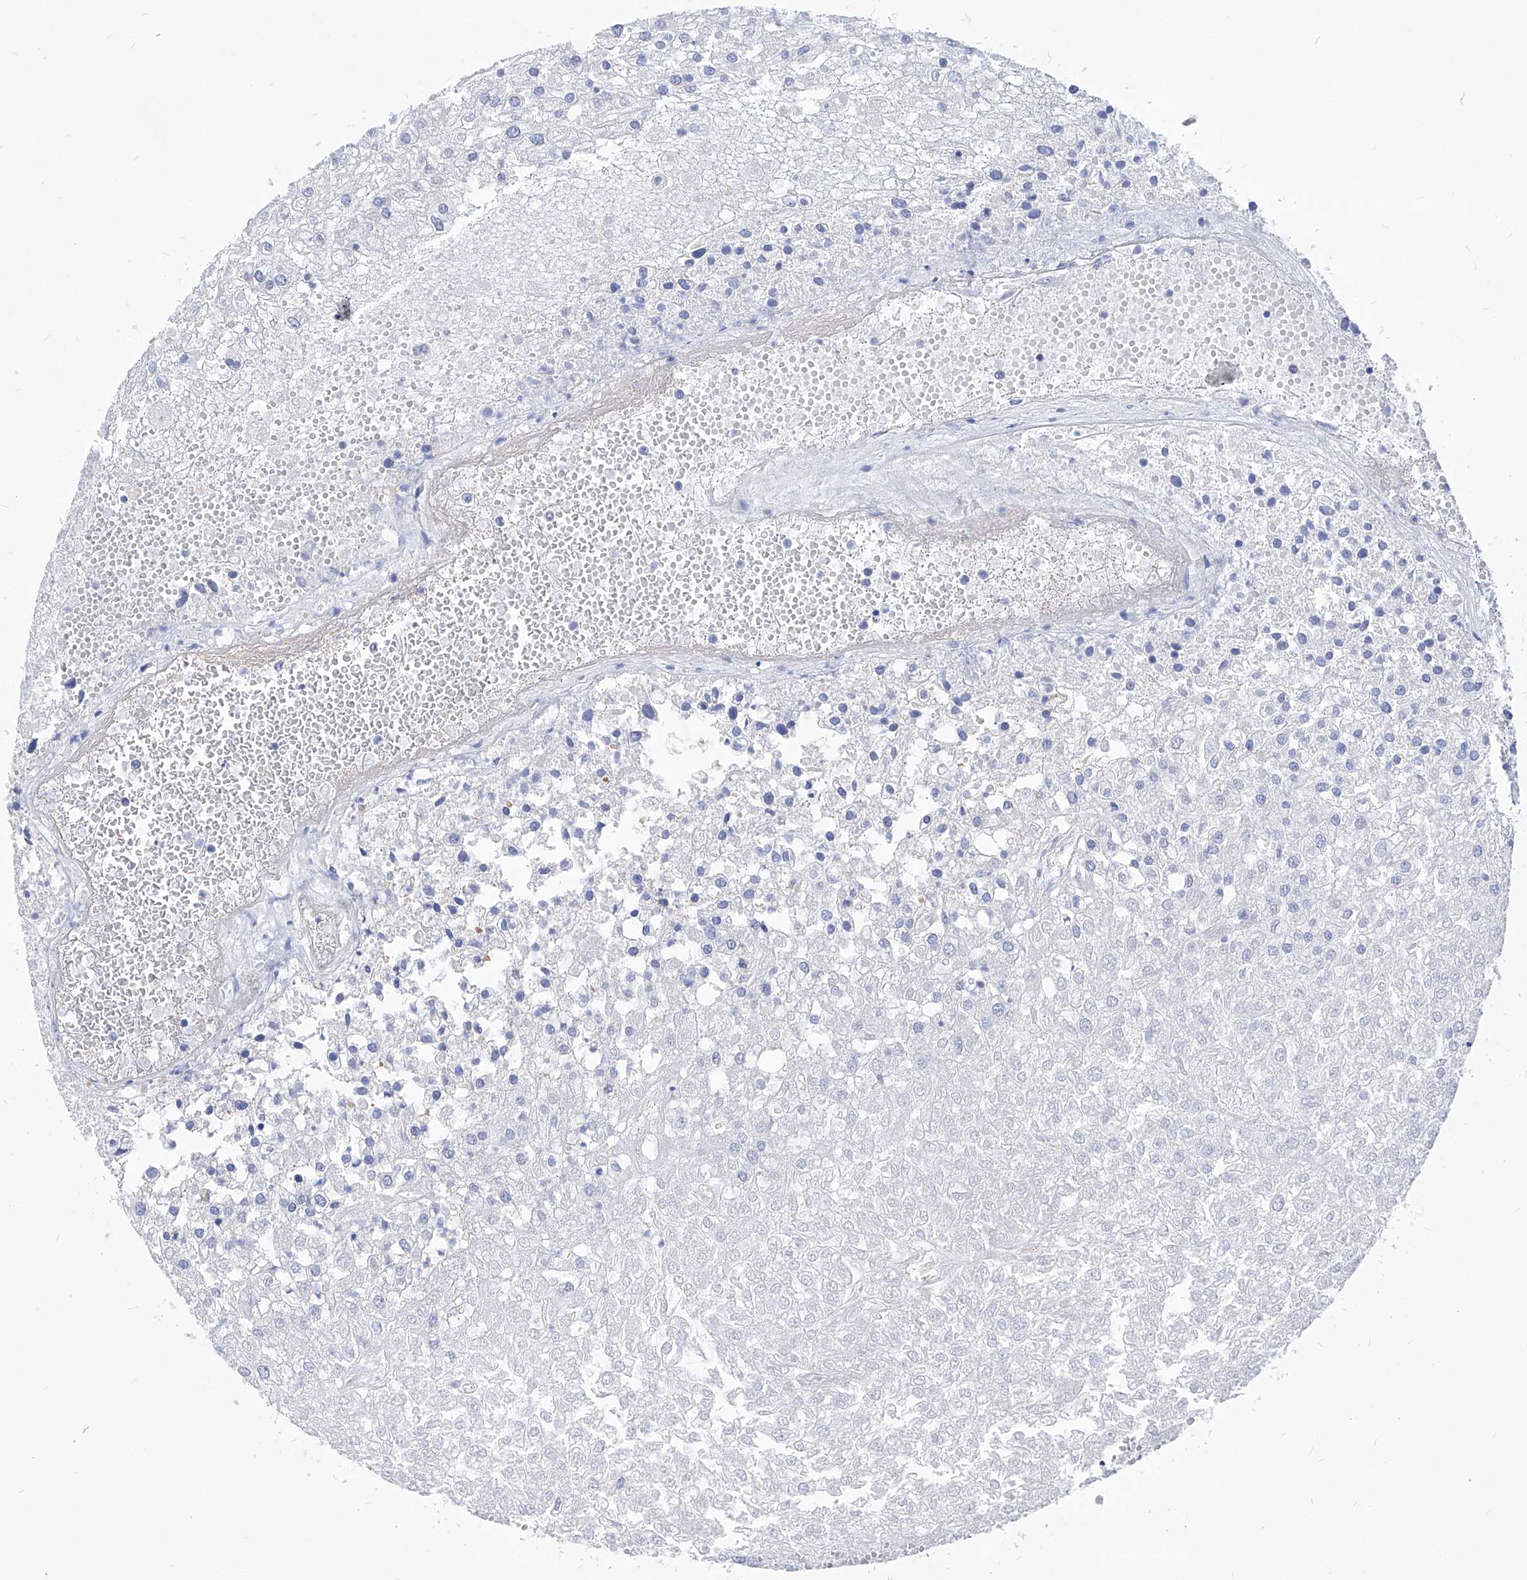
{"staining": {"intensity": "weak", "quantity": "<25%", "location": "cytoplasmic/membranous"}, "tissue": "renal cancer", "cell_type": "Tumor cells", "image_type": "cancer", "snomed": [{"axis": "morphology", "description": "Adenocarcinoma, NOS"}, {"axis": "topography", "description": "Kidney"}], "caption": "Renal cancer stained for a protein using immunohistochemistry (IHC) reveals no expression tumor cells.", "gene": "XPNPEP1", "patient": {"sex": "female", "age": 54}}